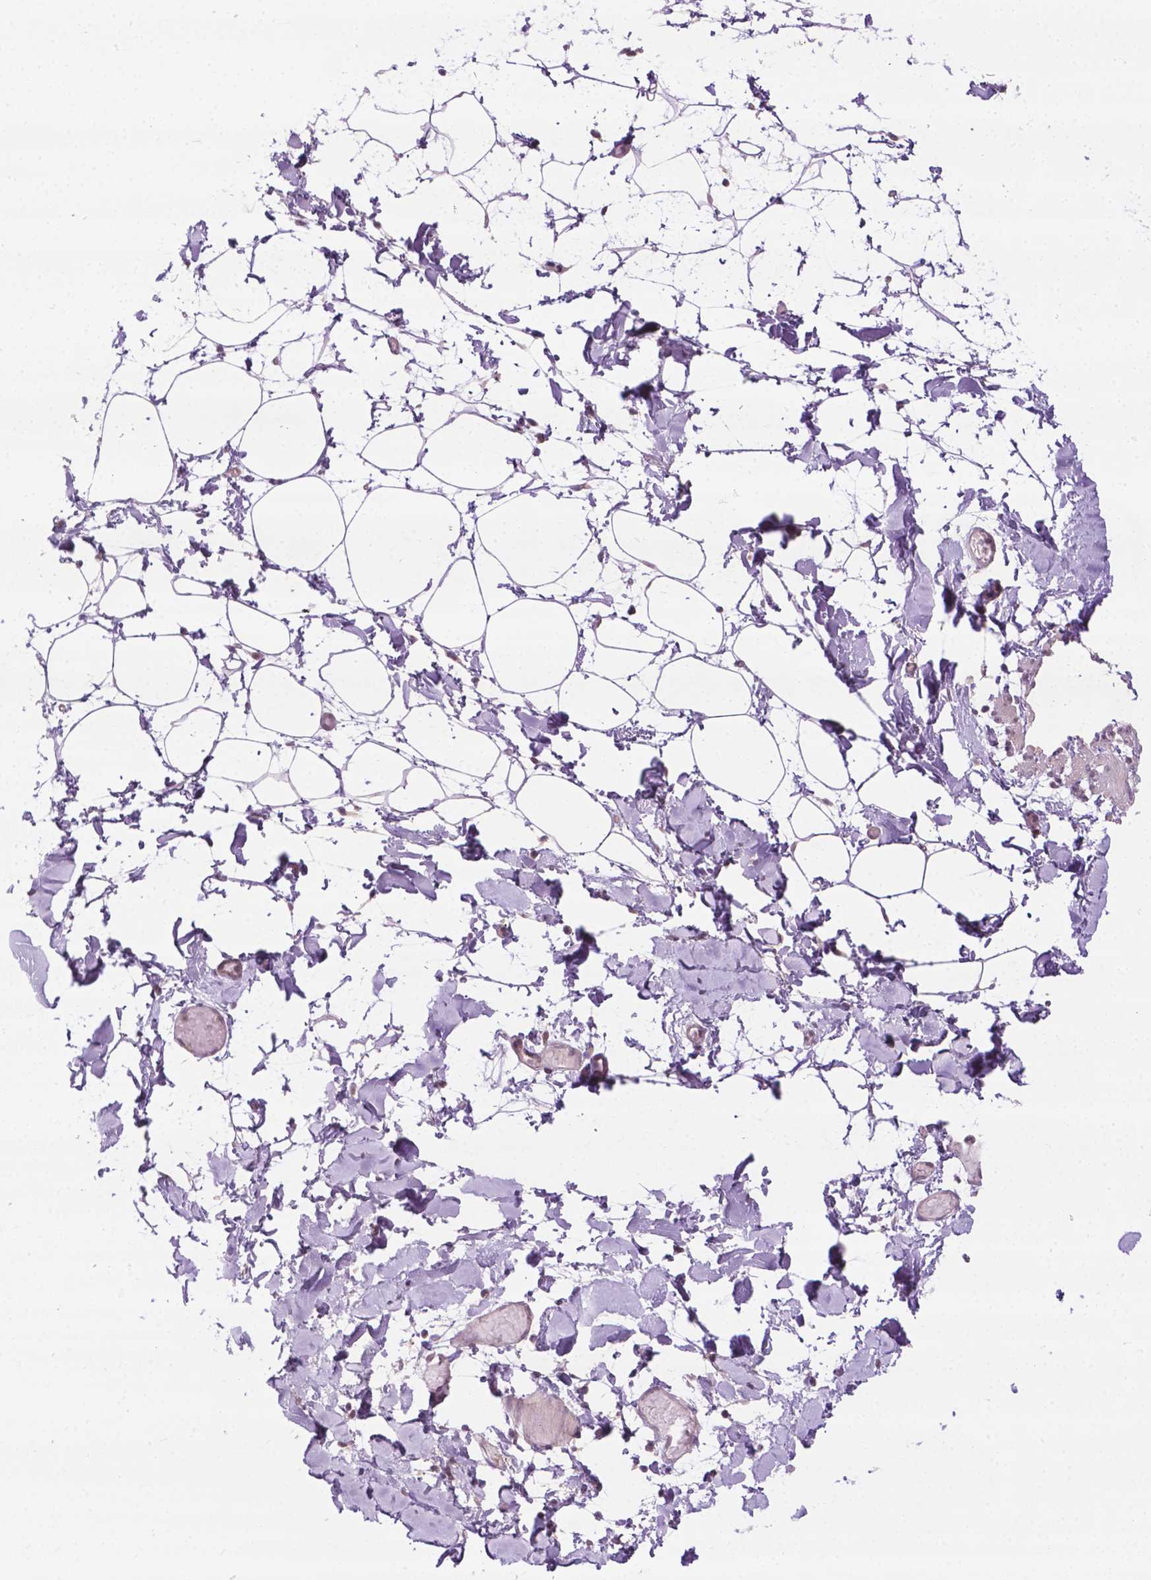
{"staining": {"intensity": "weak", "quantity": "<25%", "location": "cytoplasmic/membranous,nuclear"}, "tissue": "adipose tissue", "cell_type": "Adipocytes", "image_type": "normal", "snomed": [{"axis": "morphology", "description": "Normal tissue, NOS"}, {"axis": "topography", "description": "Gallbladder"}, {"axis": "topography", "description": "Peripheral nerve tissue"}], "caption": "This is a histopathology image of immunohistochemistry staining of normal adipose tissue, which shows no staining in adipocytes.", "gene": "DENND4A", "patient": {"sex": "female", "age": 45}}